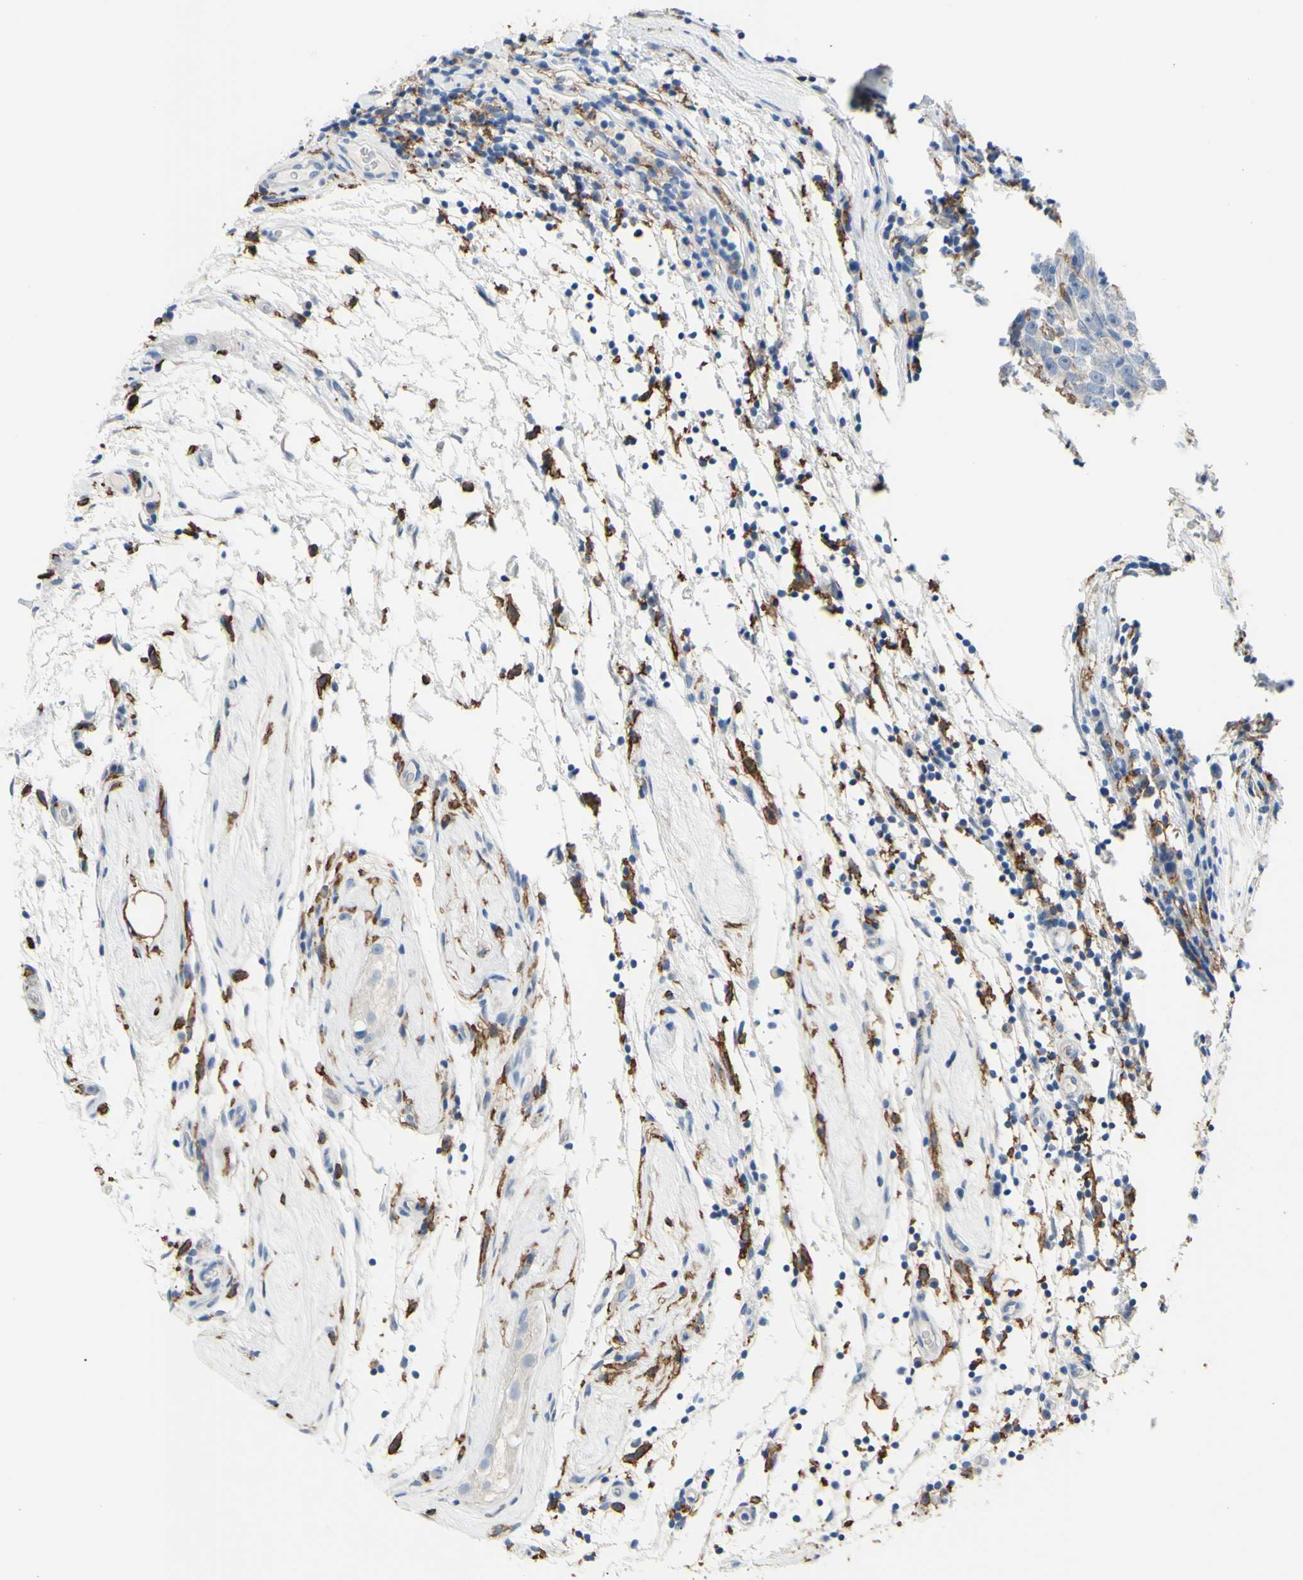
{"staining": {"intensity": "negative", "quantity": "none", "location": "none"}, "tissue": "testis cancer", "cell_type": "Tumor cells", "image_type": "cancer", "snomed": [{"axis": "morphology", "description": "Seminoma, NOS"}, {"axis": "topography", "description": "Testis"}], "caption": "An immunohistochemistry image of testis seminoma is shown. There is no staining in tumor cells of testis seminoma.", "gene": "FCGR2A", "patient": {"sex": "male", "age": 43}}